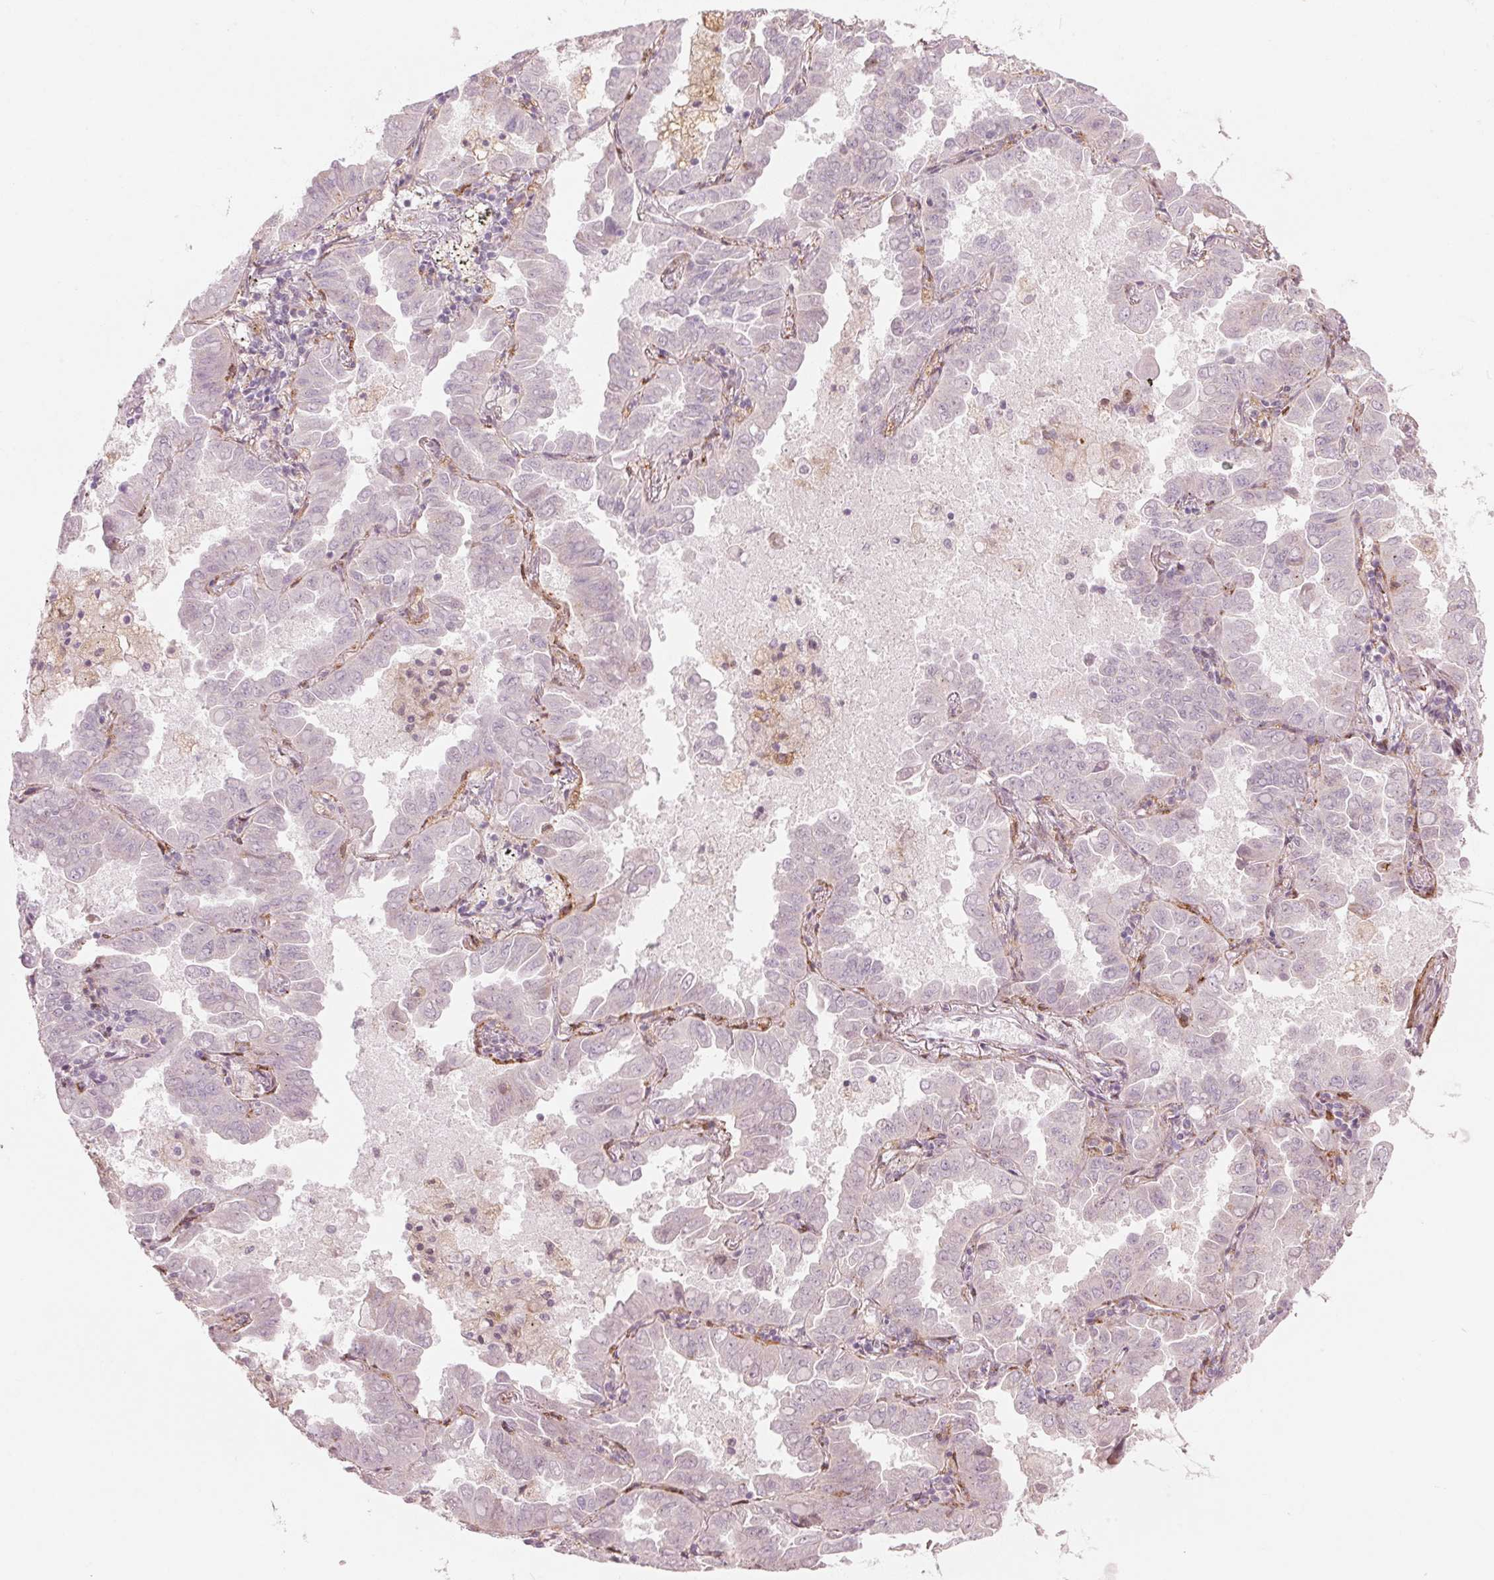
{"staining": {"intensity": "negative", "quantity": "none", "location": "none"}, "tissue": "lung cancer", "cell_type": "Tumor cells", "image_type": "cancer", "snomed": [{"axis": "morphology", "description": "Adenocarcinoma, NOS"}, {"axis": "topography", "description": "Lung"}], "caption": "Lung adenocarcinoma stained for a protein using immunohistochemistry displays no positivity tumor cells.", "gene": "TMED6", "patient": {"sex": "male", "age": 64}}